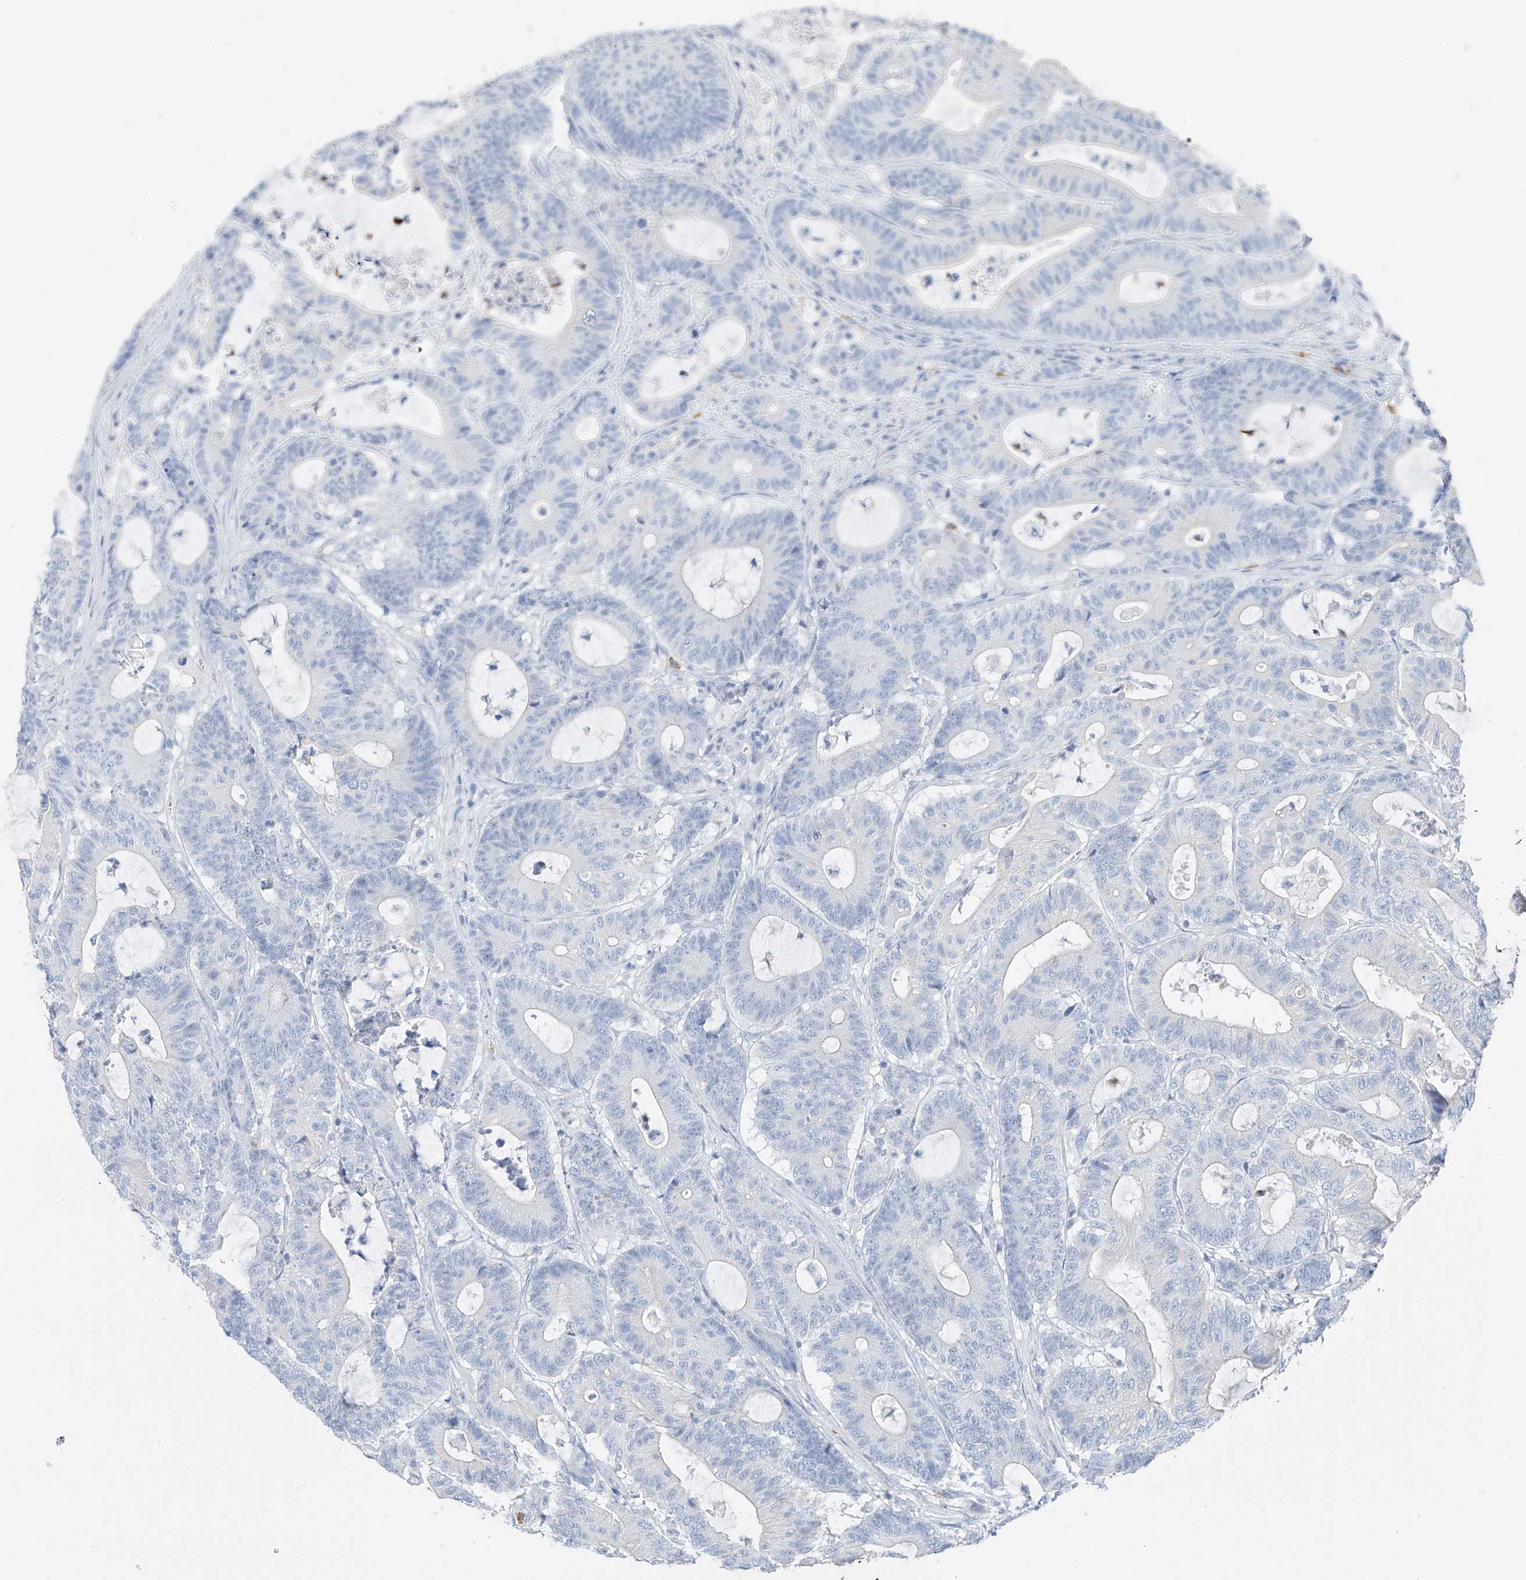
{"staining": {"intensity": "negative", "quantity": "none", "location": "none"}, "tissue": "colorectal cancer", "cell_type": "Tumor cells", "image_type": "cancer", "snomed": [{"axis": "morphology", "description": "Adenocarcinoma, NOS"}, {"axis": "topography", "description": "Colon"}], "caption": "Immunohistochemistry micrograph of neoplastic tissue: human colorectal adenocarcinoma stained with DAB demonstrates no significant protein positivity in tumor cells.", "gene": "PAFAH1B3", "patient": {"sex": "female", "age": 84}}